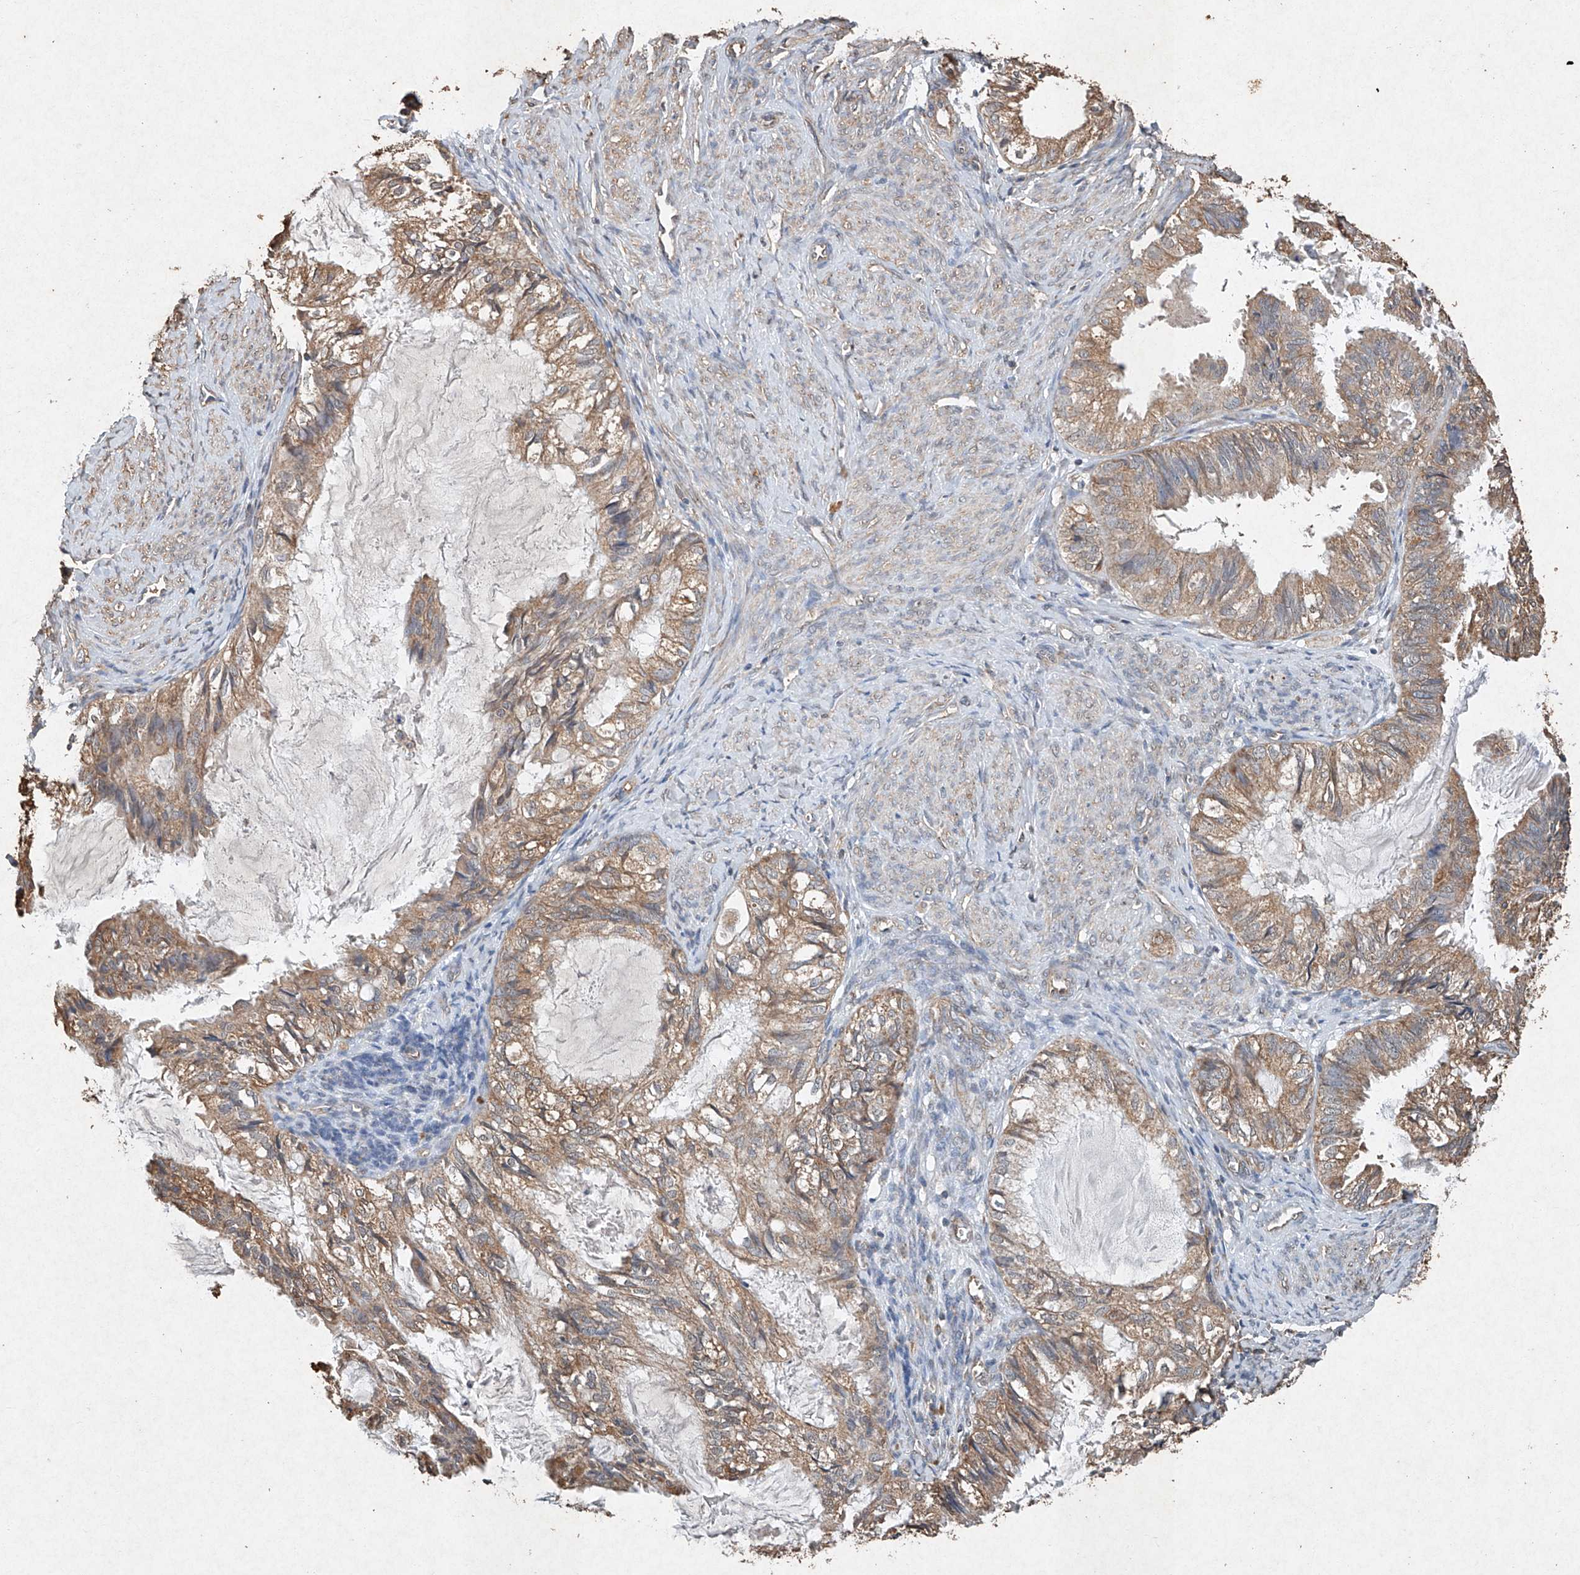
{"staining": {"intensity": "moderate", "quantity": ">75%", "location": "cytoplasmic/membranous"}, "tissue": "cervical cancer", "cell_type": "Tumor cells", "image_type": "cancer", "snomed": [{"axis": "morphology", "description": "Normal tissue, NOS"}, {"axis": "morphology", "description": "Adenocarcinoma, NOS"}, {"axis": "topography", "description": "Cervix"}, {"axis": "topography", "description": "Endometrium"}], "caption": "High-power microscopy captured an immunohistochemistry photomicrograph of cervical cancer, revealing moderate cytoplasmic/membranous staining in about >75% of tumor cells.", "gene": "STK3", "patient": {"sex": "female", "age": 86}}